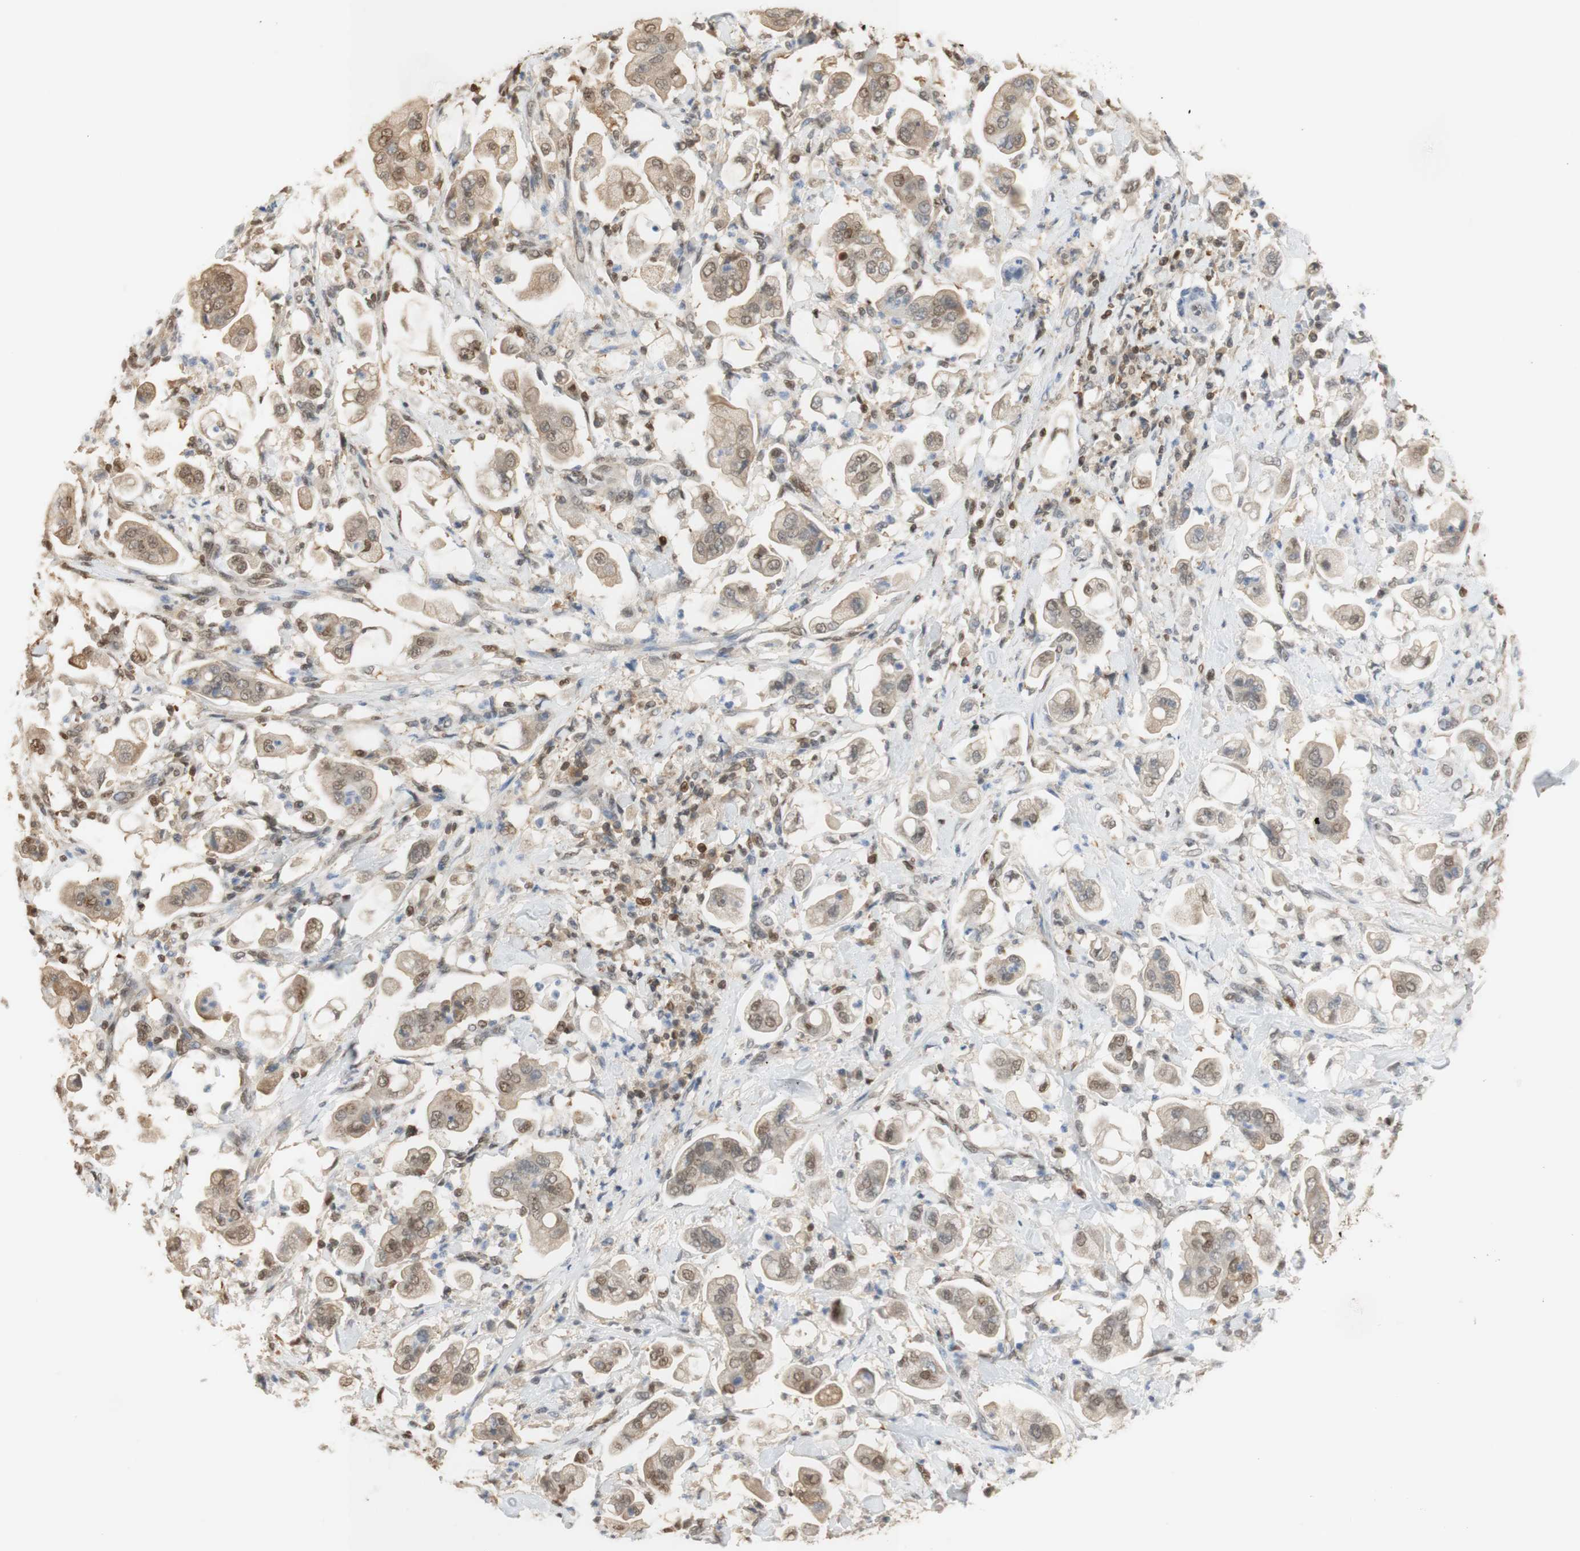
{"staining": {"intensity": "moderate", "quantity": ">75%", "location": "cytoplasmic/membranous,nuclear"}, "tissue": "stomach cancer", "cell_type": "Tumor cells", "image_type": "cancer", "snomed": [{"axis": "morphology", "description": "Adenocarcinoma, NOS"}, {"axis": "topography", "description": "Stomach"}], "caption": "A brown stain shows moderate cytoplasmic/membranous and nuclear expression of a protein in human stomach adenocarcinoma tumor cells. Using DAB (3,3'-diaminobenzidine) (brown) and hematoxylin (blue) stains, captured at high magnification using brightfield microscopy.", "gene": "NAP1L4", "patient": {"sex": "male", "age": 62}}